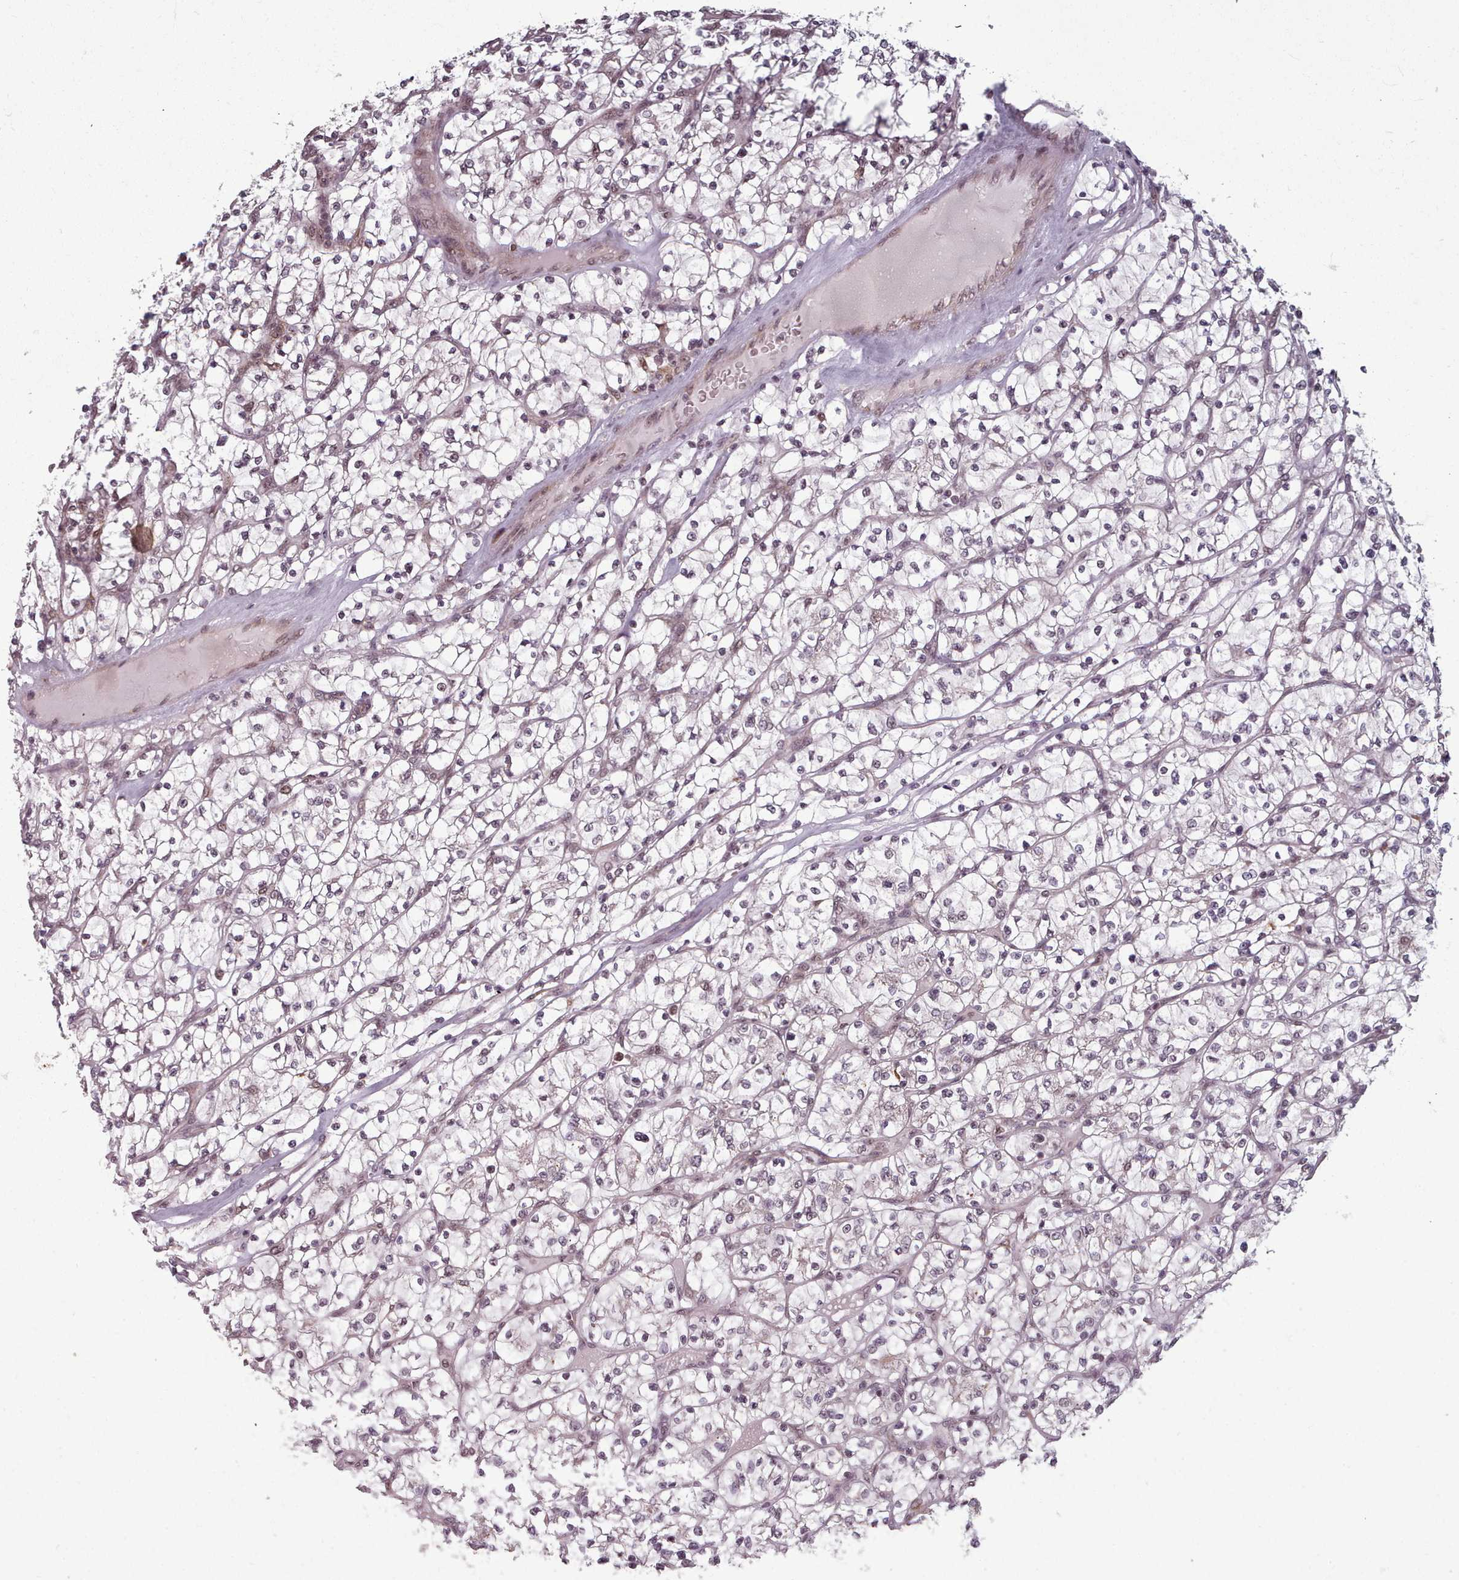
{"staining": {"intensity": "negative", "quantity": "none", "location": "none"}, "tissue": "renal cancer", "cell_type": "Tumor cells", "image_type": "cancer", "snomed": [{"axis": "morphology", "description": "Adenocarcinoma, NOS"}, {"axis": "topography", "description": "Kidney"}], "caption": "Immunohistochemistry image of neoplastic tissue: renal cancer (adenocarcinoma) stained with DAB (3,3'-diaminobenzidine) demonstrates no significant protein expression in tumor cells. (DAB immunohistochemistry (IHC) visualized using brightfield microscopy, high magnification).", "gene": "DHX8", "patient": {"sex": "female", "age": 64}}